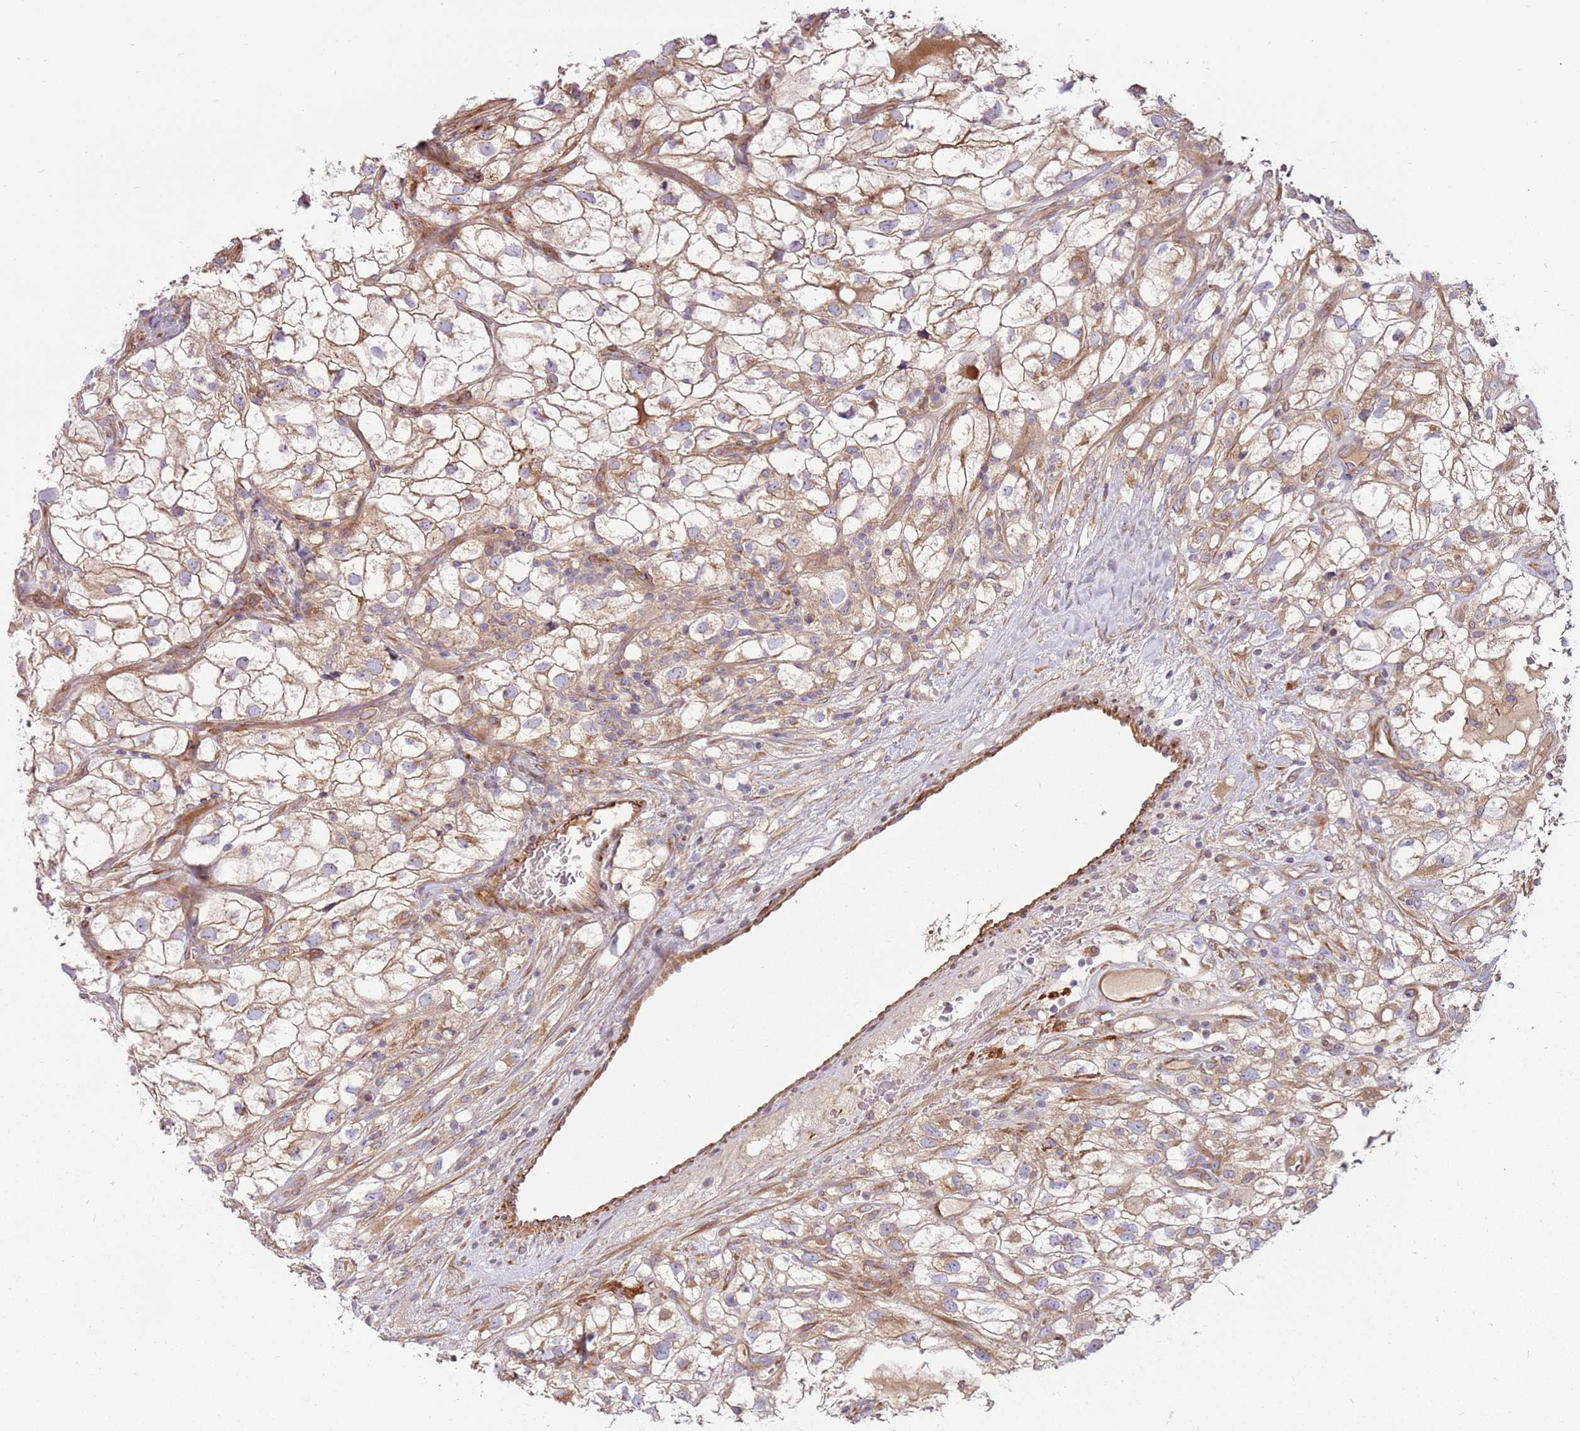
{"staining": {"intensity": "weak", "quantity": ">75%", "location": "cytoplasmic/membranous"}, "tissue": "renal cancer", "cell_type": "Tumor cells", "image_type": "cancer", "snomed": [{"axis": "morphology", "description": "Adenocarcinoma, NOS"}, {"axis": "topography", "description": "Kidney"}], "caption": "Protein staining demonstrates weak cytoplasmic/membranous staining in approximately >75% of tumor cells in renal adenocarcinoma.", "gene": "EMC1", "patient": {"sex": "male", "age": 59}}